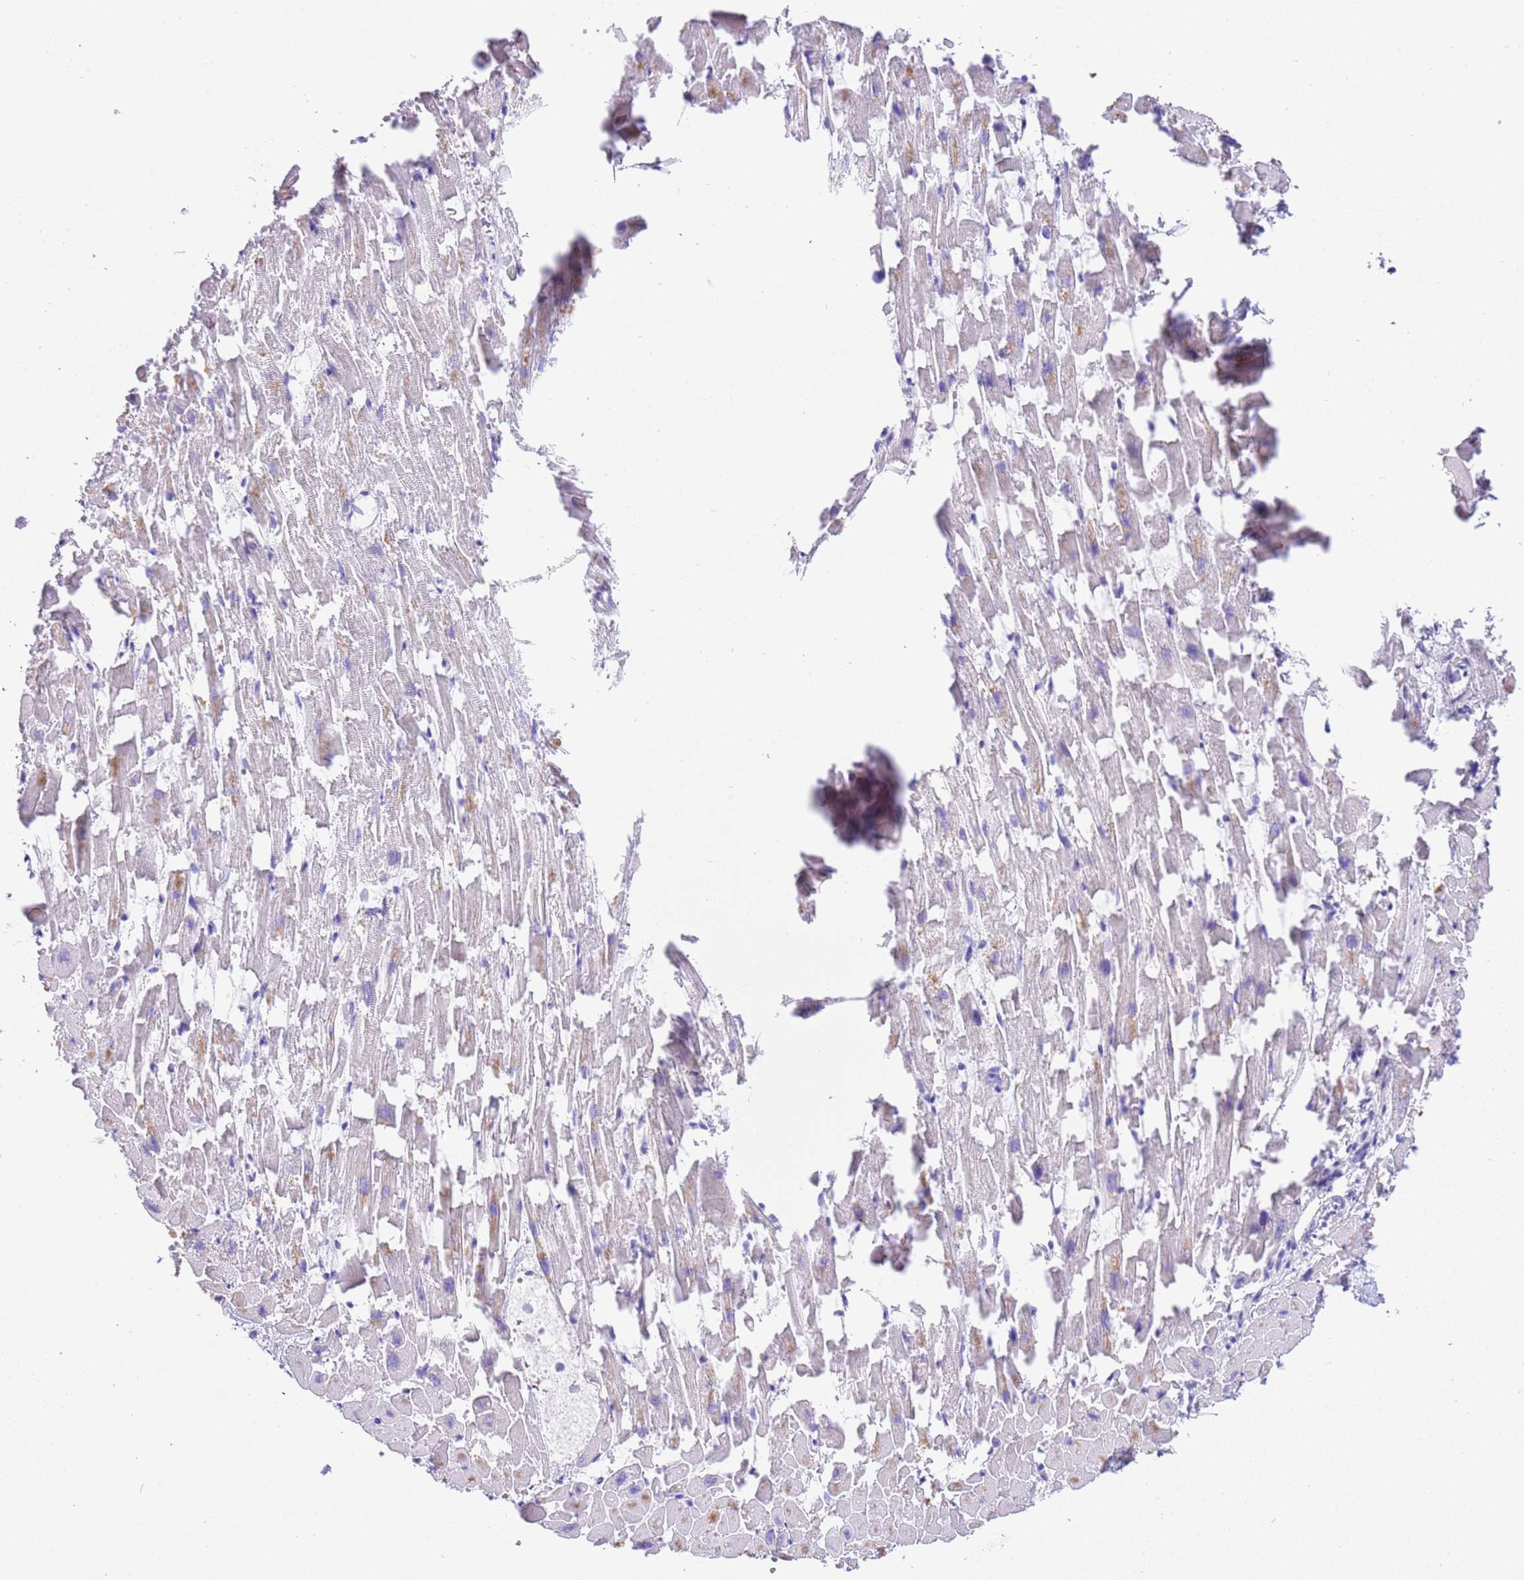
{"staining": {"intensity": "negative", "quantity": "none", "location": "none"}, "tissue": "heart muscle", "cell_type": "Cardiomyocytes", "image_type": "normal", "snomed": [{"axis": "morphology", "description": "Normal tissue, NOS"}, {"axis": "topography", "description": "Heart"}], "caption": "DAB (3,3'-diaminobenzidine) immunohistochemical staining of normal human heart muscle demonstrates no significant expression in cardiomyocytes. (DAB immunohistochemistry with hematoxylin counter stain).", "gene": "CPB1", "patient": {"sex": "female", "age": 64}}